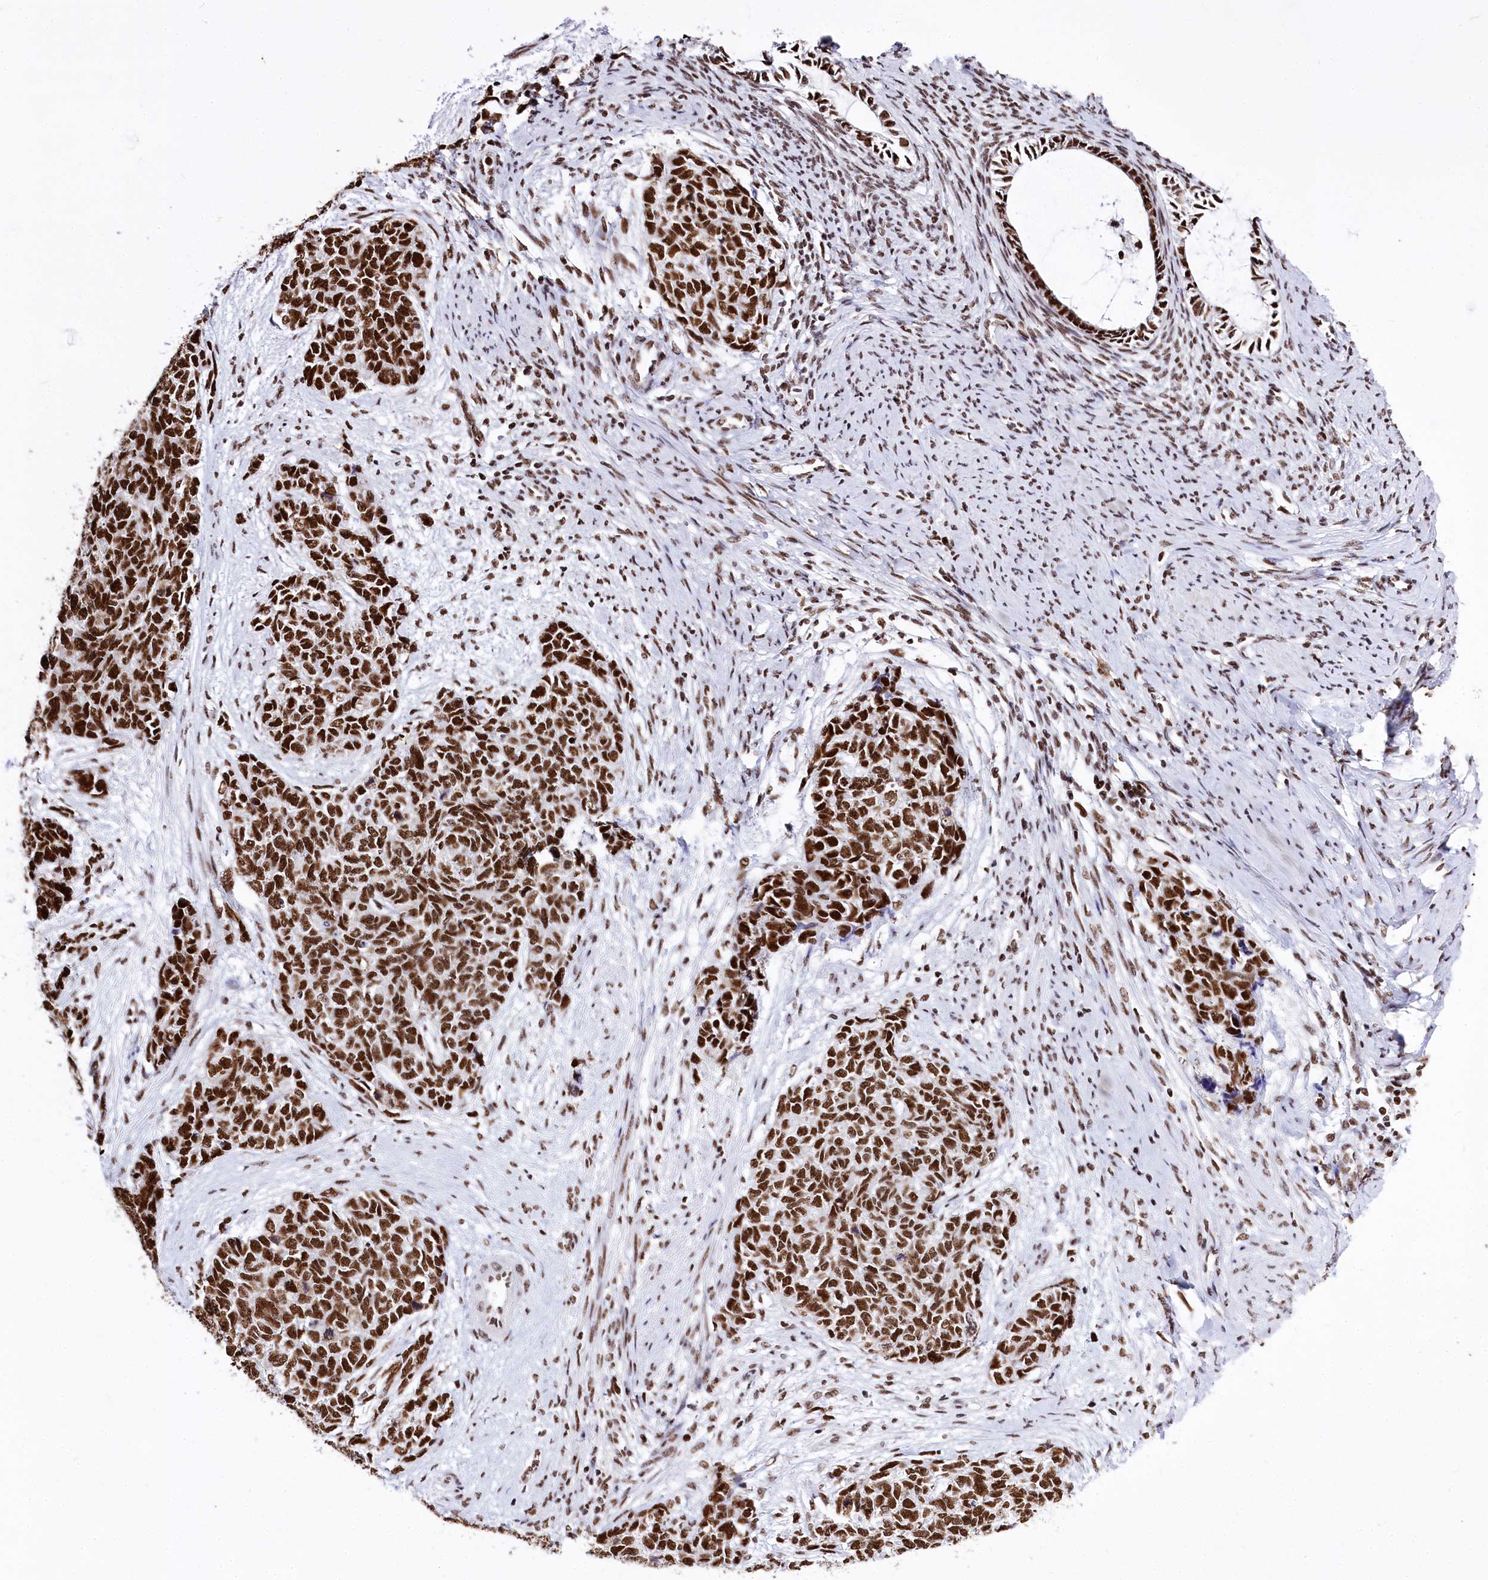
{"staining": {"intensity": "strong", "quantity": ">75%", "location": "nuclear"}, "tissue": "cervical cancer", "cell_type": "Tumor cells", "image_type": "cancer", "snomed": [{"axis": "morphology", "description": "Squamous cell carcinoma, NOS"}, {"axis": "topography", "description": "Cervix"}], "caption": "Immunohistochemical staining of cervical cancer demonstrates high levels of strong nuclear protein expression in approximately >75% of tumor cells.", "gene": "POU4F3", "patient": {"sex": "female", "age": 63}}